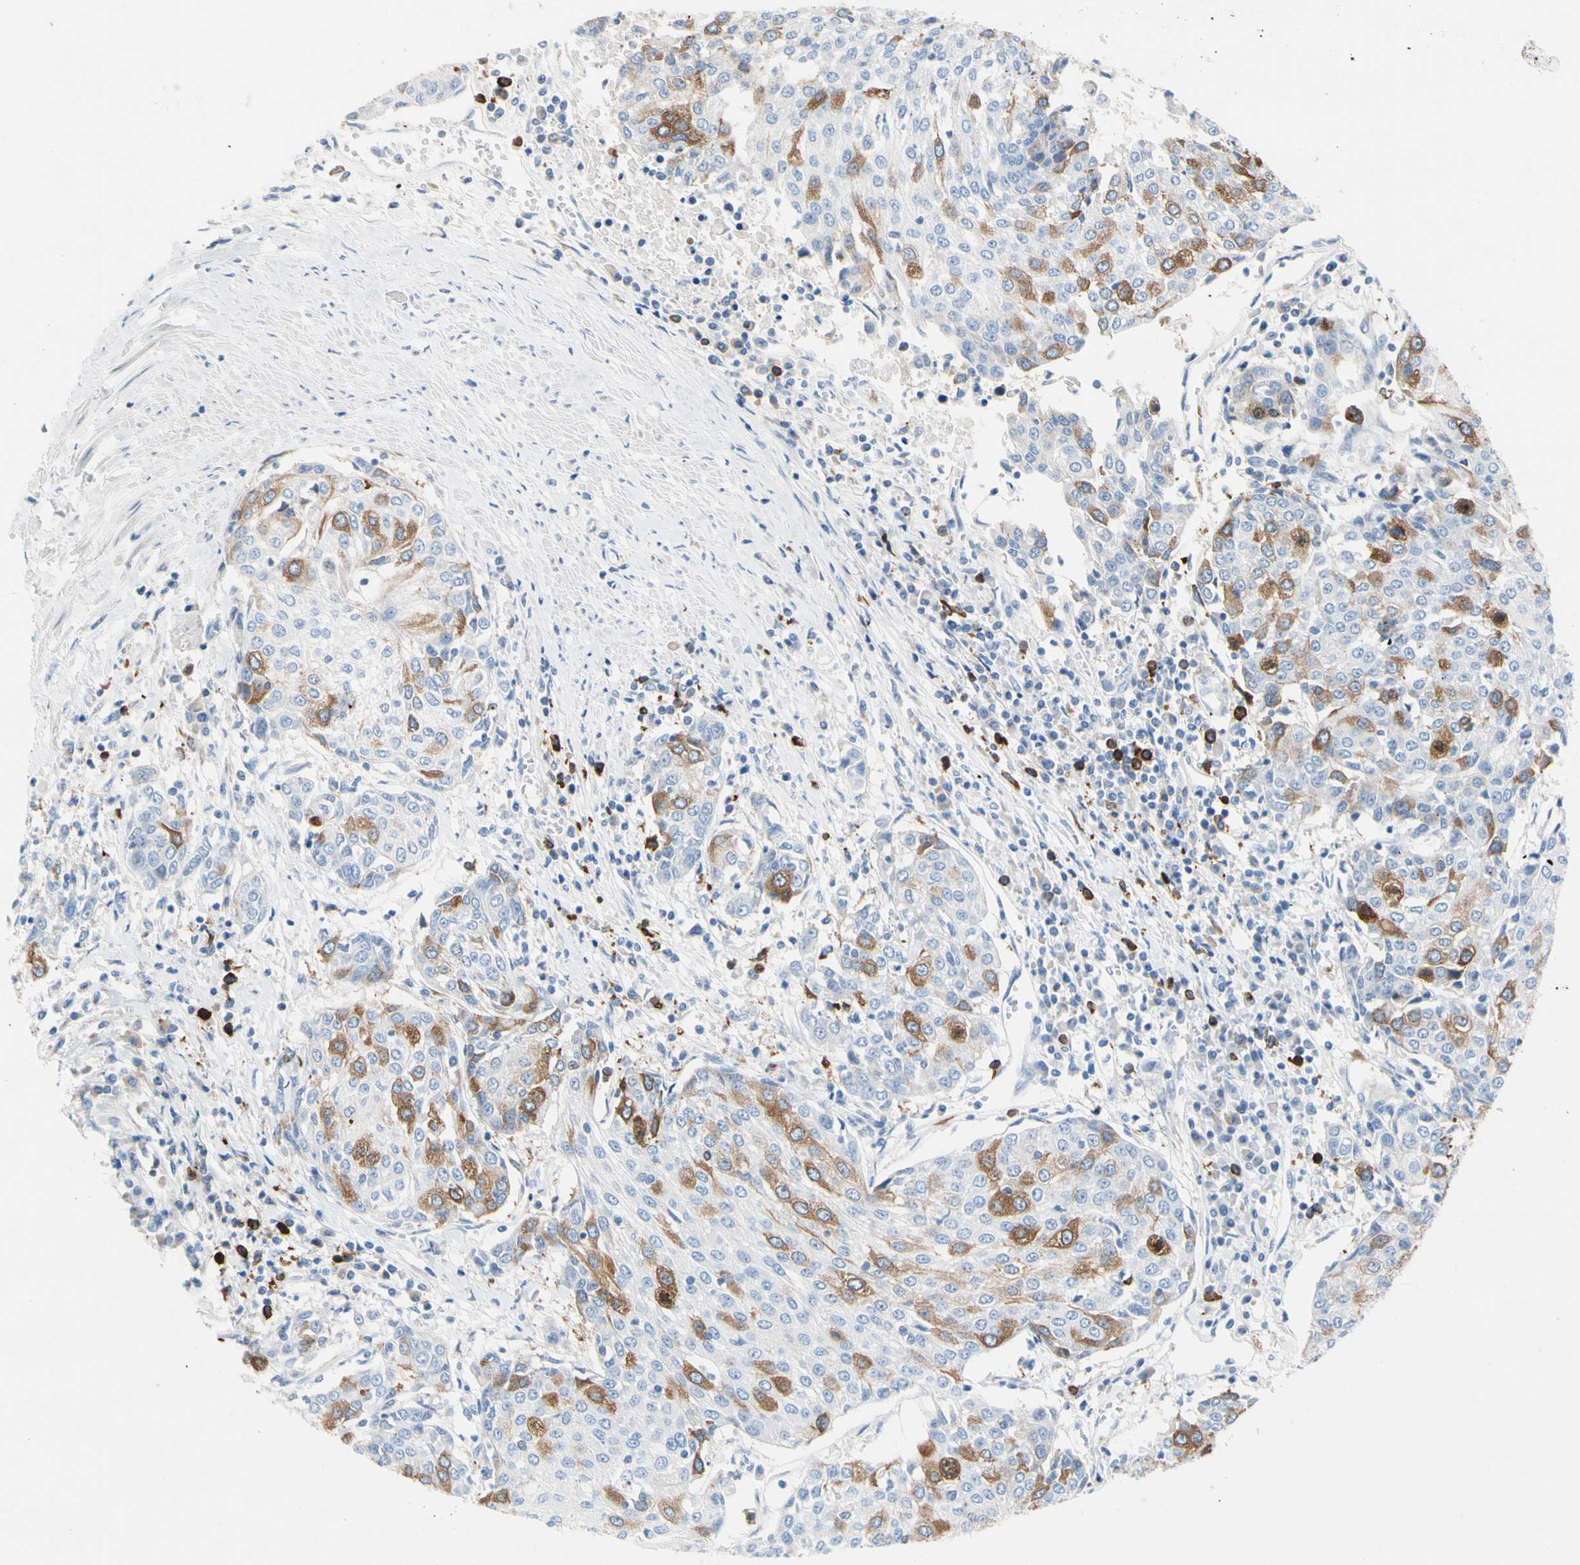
{"staining": {"intensity": "moderate", "quantity": "25%-75%", "location": "cytoplasmic/membranous"}, "tissue": "urothelial cancer", "cell_type": "Tumor cells", "image_type": "cancer", "snomed": [{"axis": "morphology", "description": "Urothelial carcinoma, High grade"}, {"axis": "topography", "description": "Urinary bladder"}], "caption": "This photomicrograph reveals immunohistochemistry (IHC) staining of urothelial cancer, with medium moderate cytoplasmic/membranous expression in about 25%-75% of tumor cells.", "gene": "TACC3", "patient": {"sex": "female", "age": 85}}